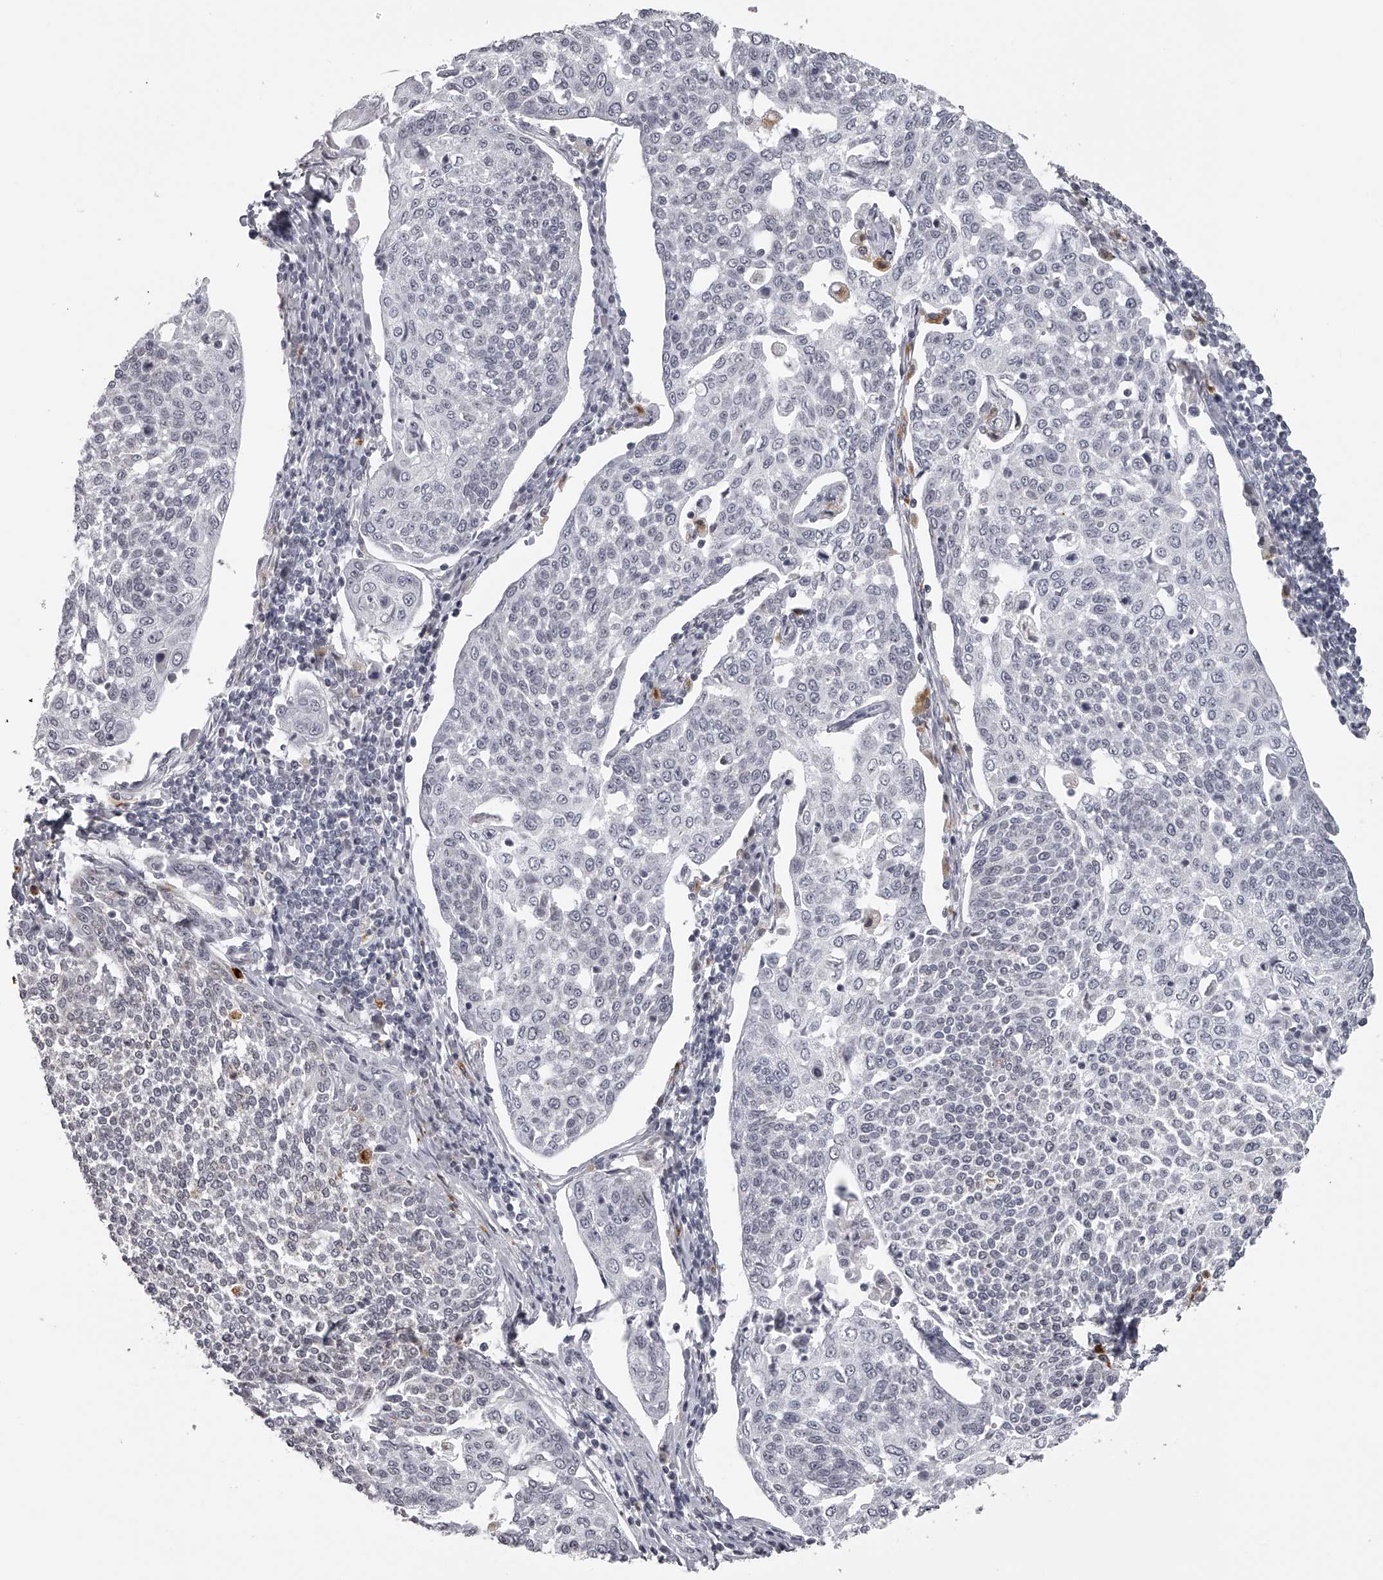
{"staining": {"intensity": "negative", "quantity": "none", "location": "none"}, "tissue": "cervical cancer", "cell_type": "Tumor cells", "image_type": "cancer", "snomed": [{"axis": "morphology", "description": "Squamous cell carcinoma, NOS"}, {"axis": "topography", "description": "Cervix"}], "caption": "An image of cervical cancer stained for a protein exhibits no brown staining in tumor cells.", "gene": "RNF220", "patient": {"sex": "female", "age": 34}}